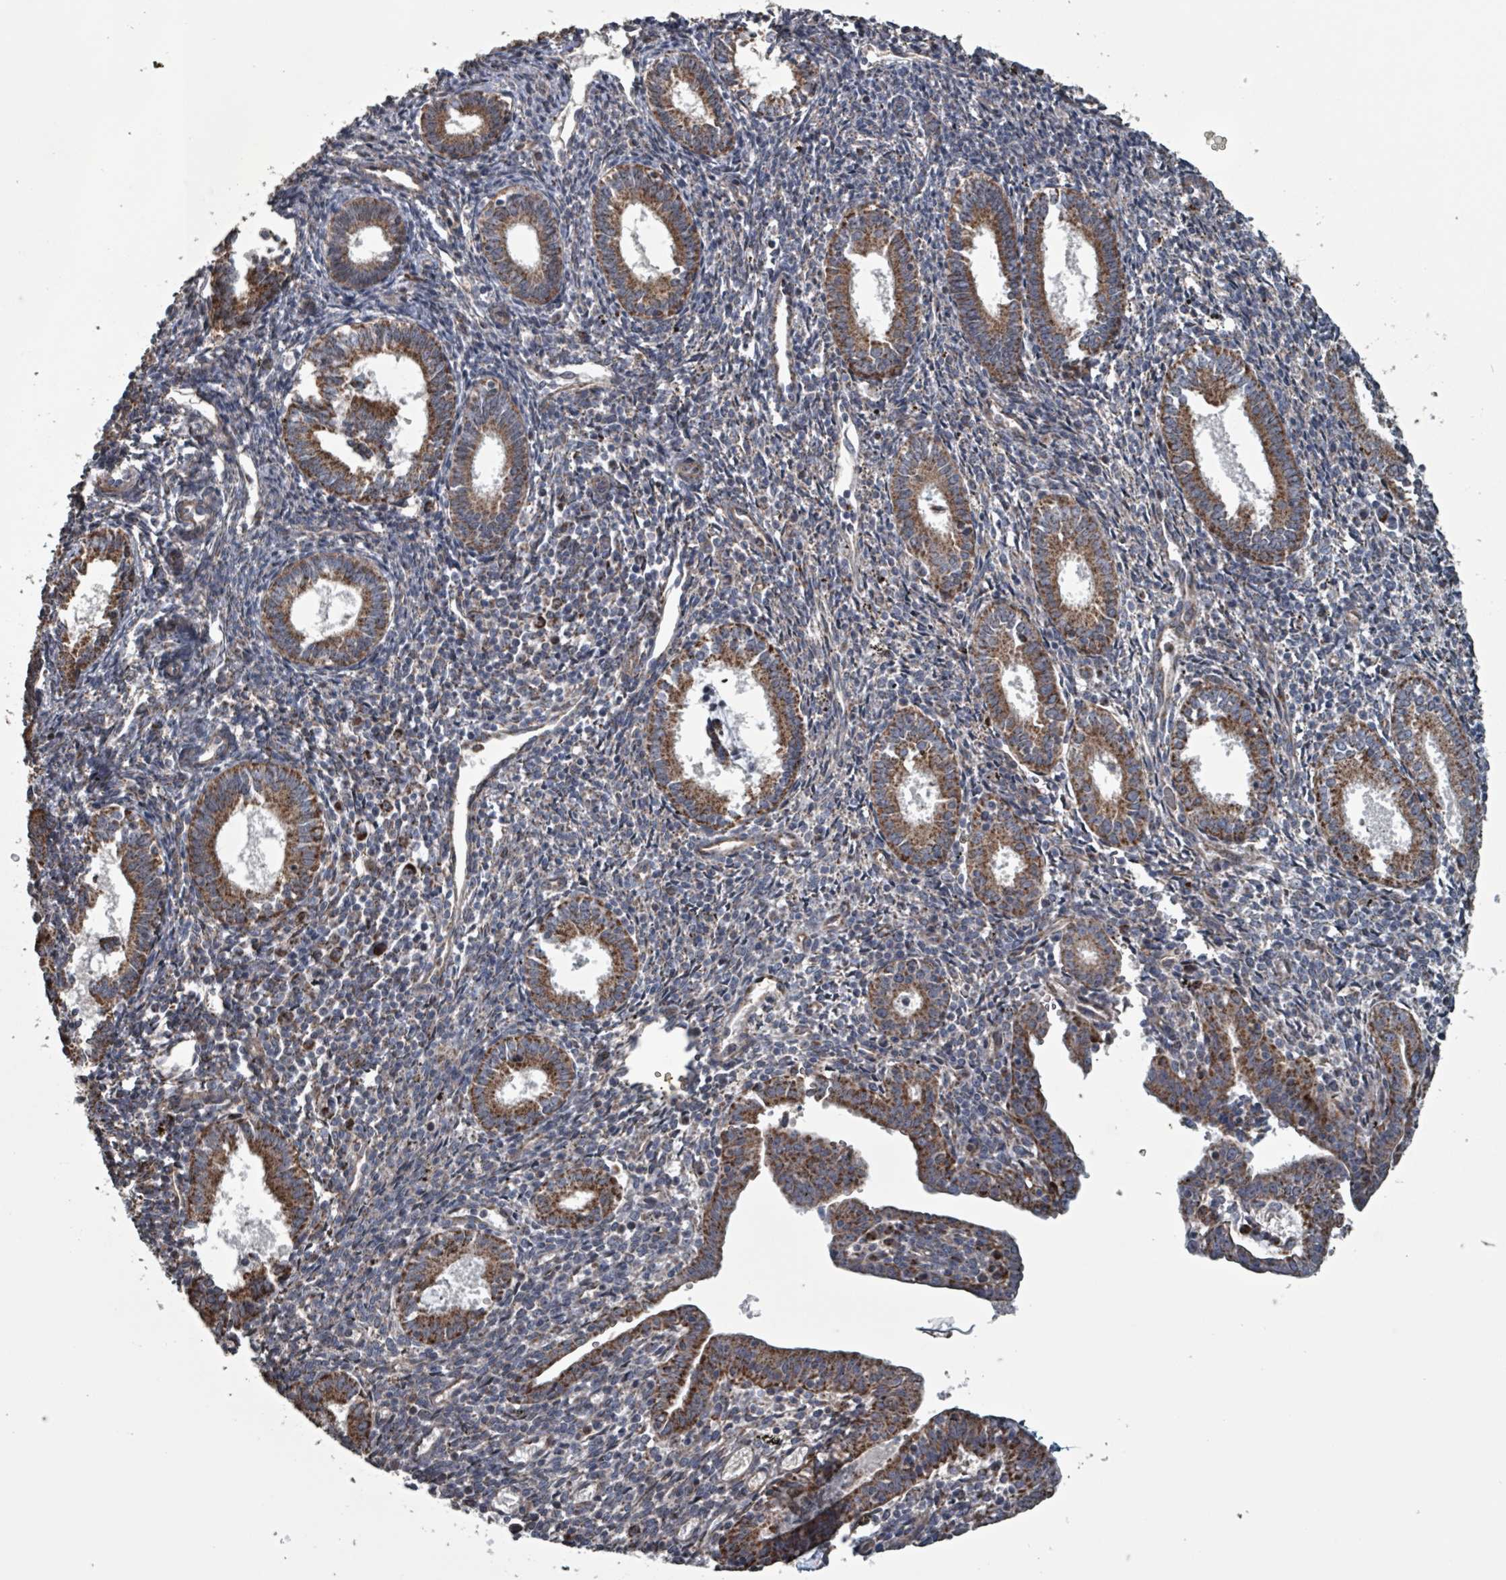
{"staining": {"intensity": "weak", "quantity": "<25%", "location": "cytoplasmic/membranous"}, "tissue": "endometrium", "cell_type": "Cells in endometrial stroma", "image_type": "normal", "snomed": [{"axis": "morphology", "description": "Normal tissue, NOS"}, {"axis": "topography", "description": "Endometrium"}], "caption": "Photomicrograph shows no protein staining in cells in endometrial stroma of benign endometrium.", "gene": "MRPL4", "patient": {"sex": "female", "age": 41}}